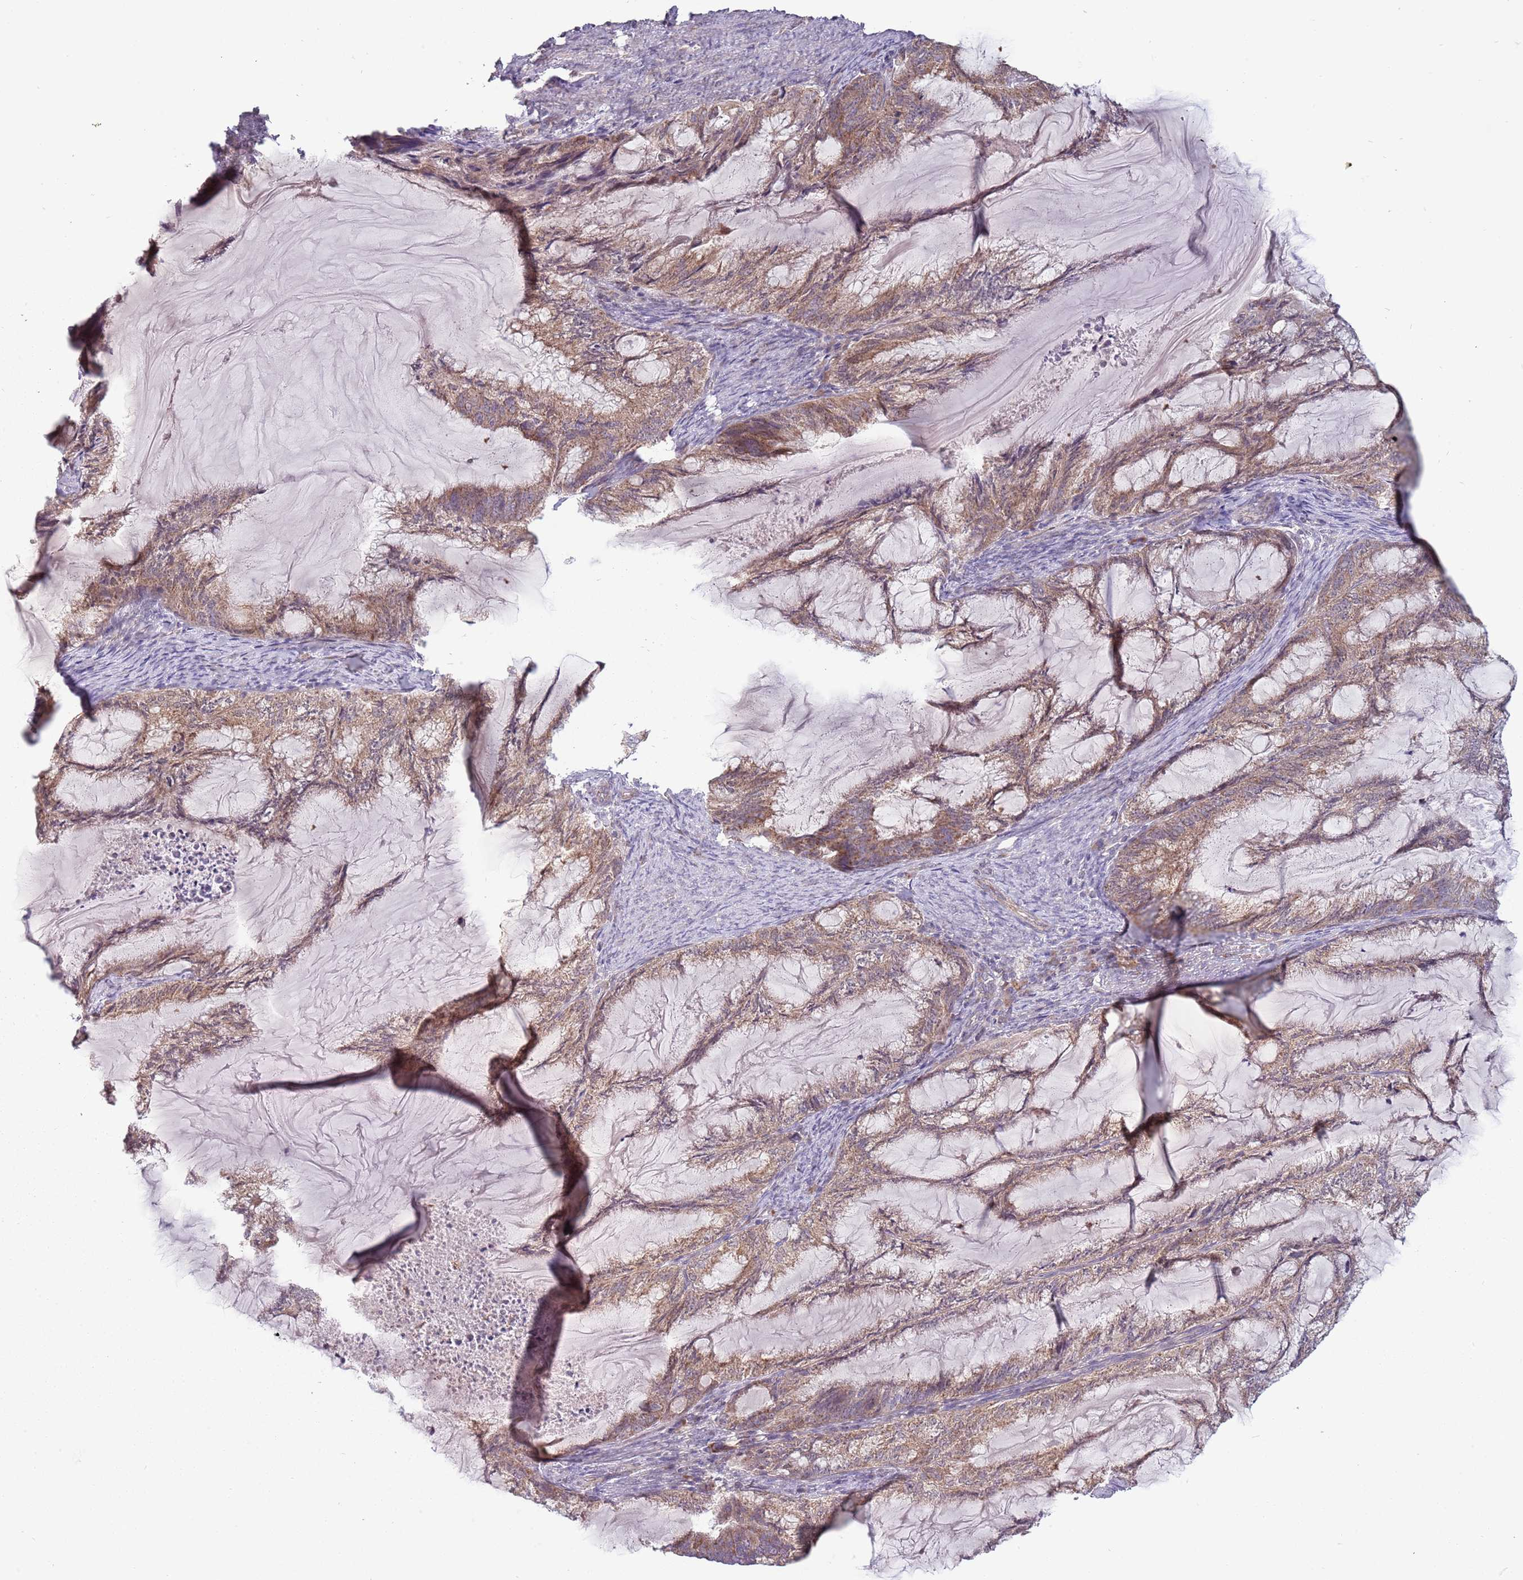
{"staining": {"intensity": "moderate", "quantity": "25%-75%", "location": "cytoplasmic/membranous"}, "tissue": "endometrial cancer", "cell_type": "Tumor cells", "image_type": "cancer", "snomed": [{"axis": "morphology", "description": "Adenocarcinoma, NOS"}, {"axis": "topography", "description": "Endometrium"}], "caption": "About 25%-75% of tumor cells in endometrial cancer (adenocarcinoma) show moderate cytoplasmic/membranous protein expression as visualized by brown immunohistochemical staining.", "gene": "RNF181", "patient": {"sex": "female", "age": 86}}